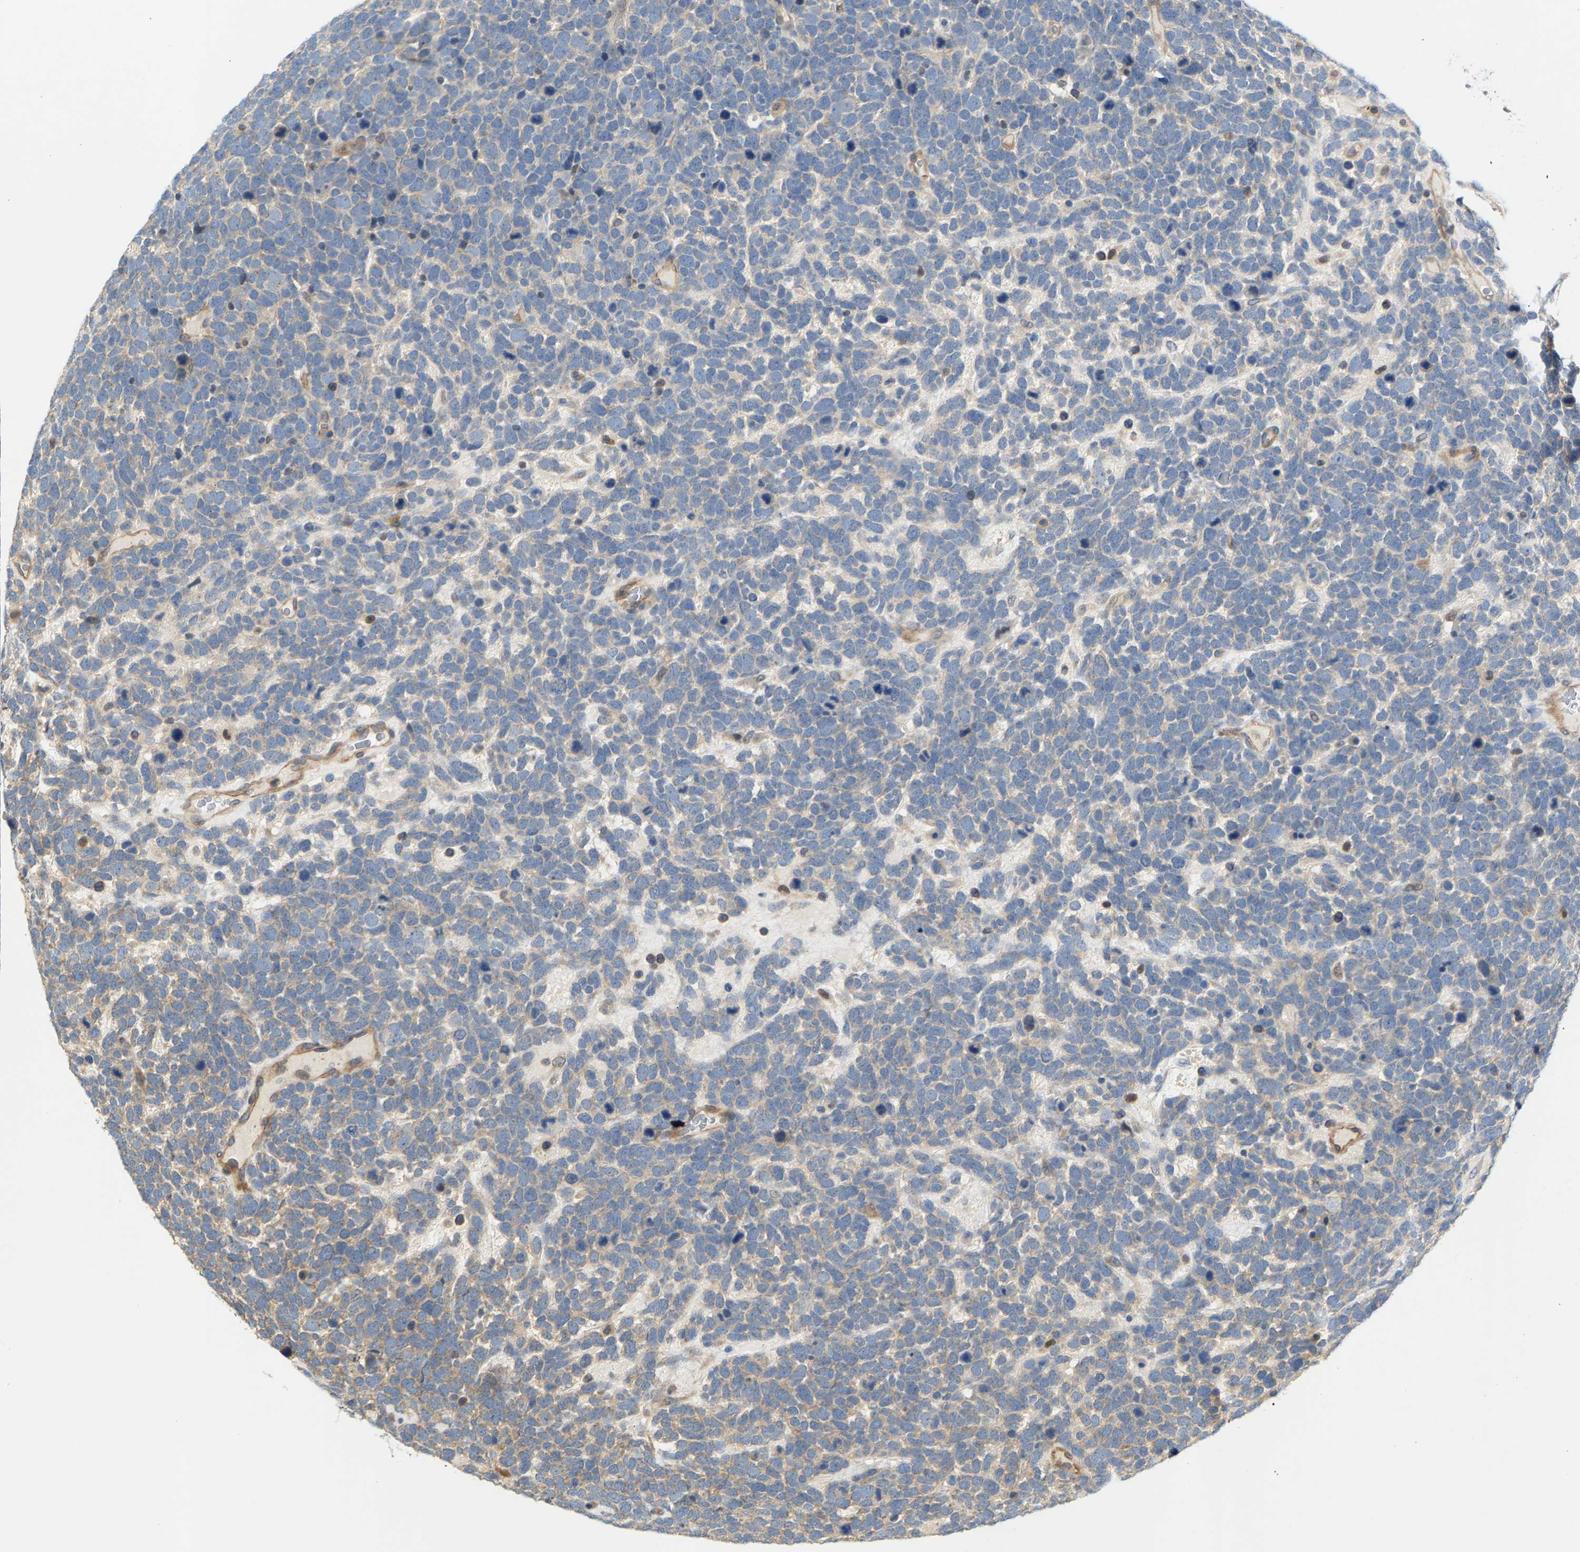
{"staining": {"intensity": "weak", "quantity": "25%-75%", "location": "cytoplasmic/membranous"}, "tissue": "urothelial cancer", "cell_type": "Tumor cells", "image_type": "cancer", "snomed": [{"axis": "morphology", "description": "Urothelial carcinoma, High grade"}, {"axis": "topography", "description": "Urinary bladder"}], "caption": "Urothelial cancer stained with a brown dye exhibits weak cytoplasmic/membranous positive positivity in approximately 25%-75% of tumor cells.", "gene": "KRTAP27-1", "patient": {"sex": "female", "age": 82}}